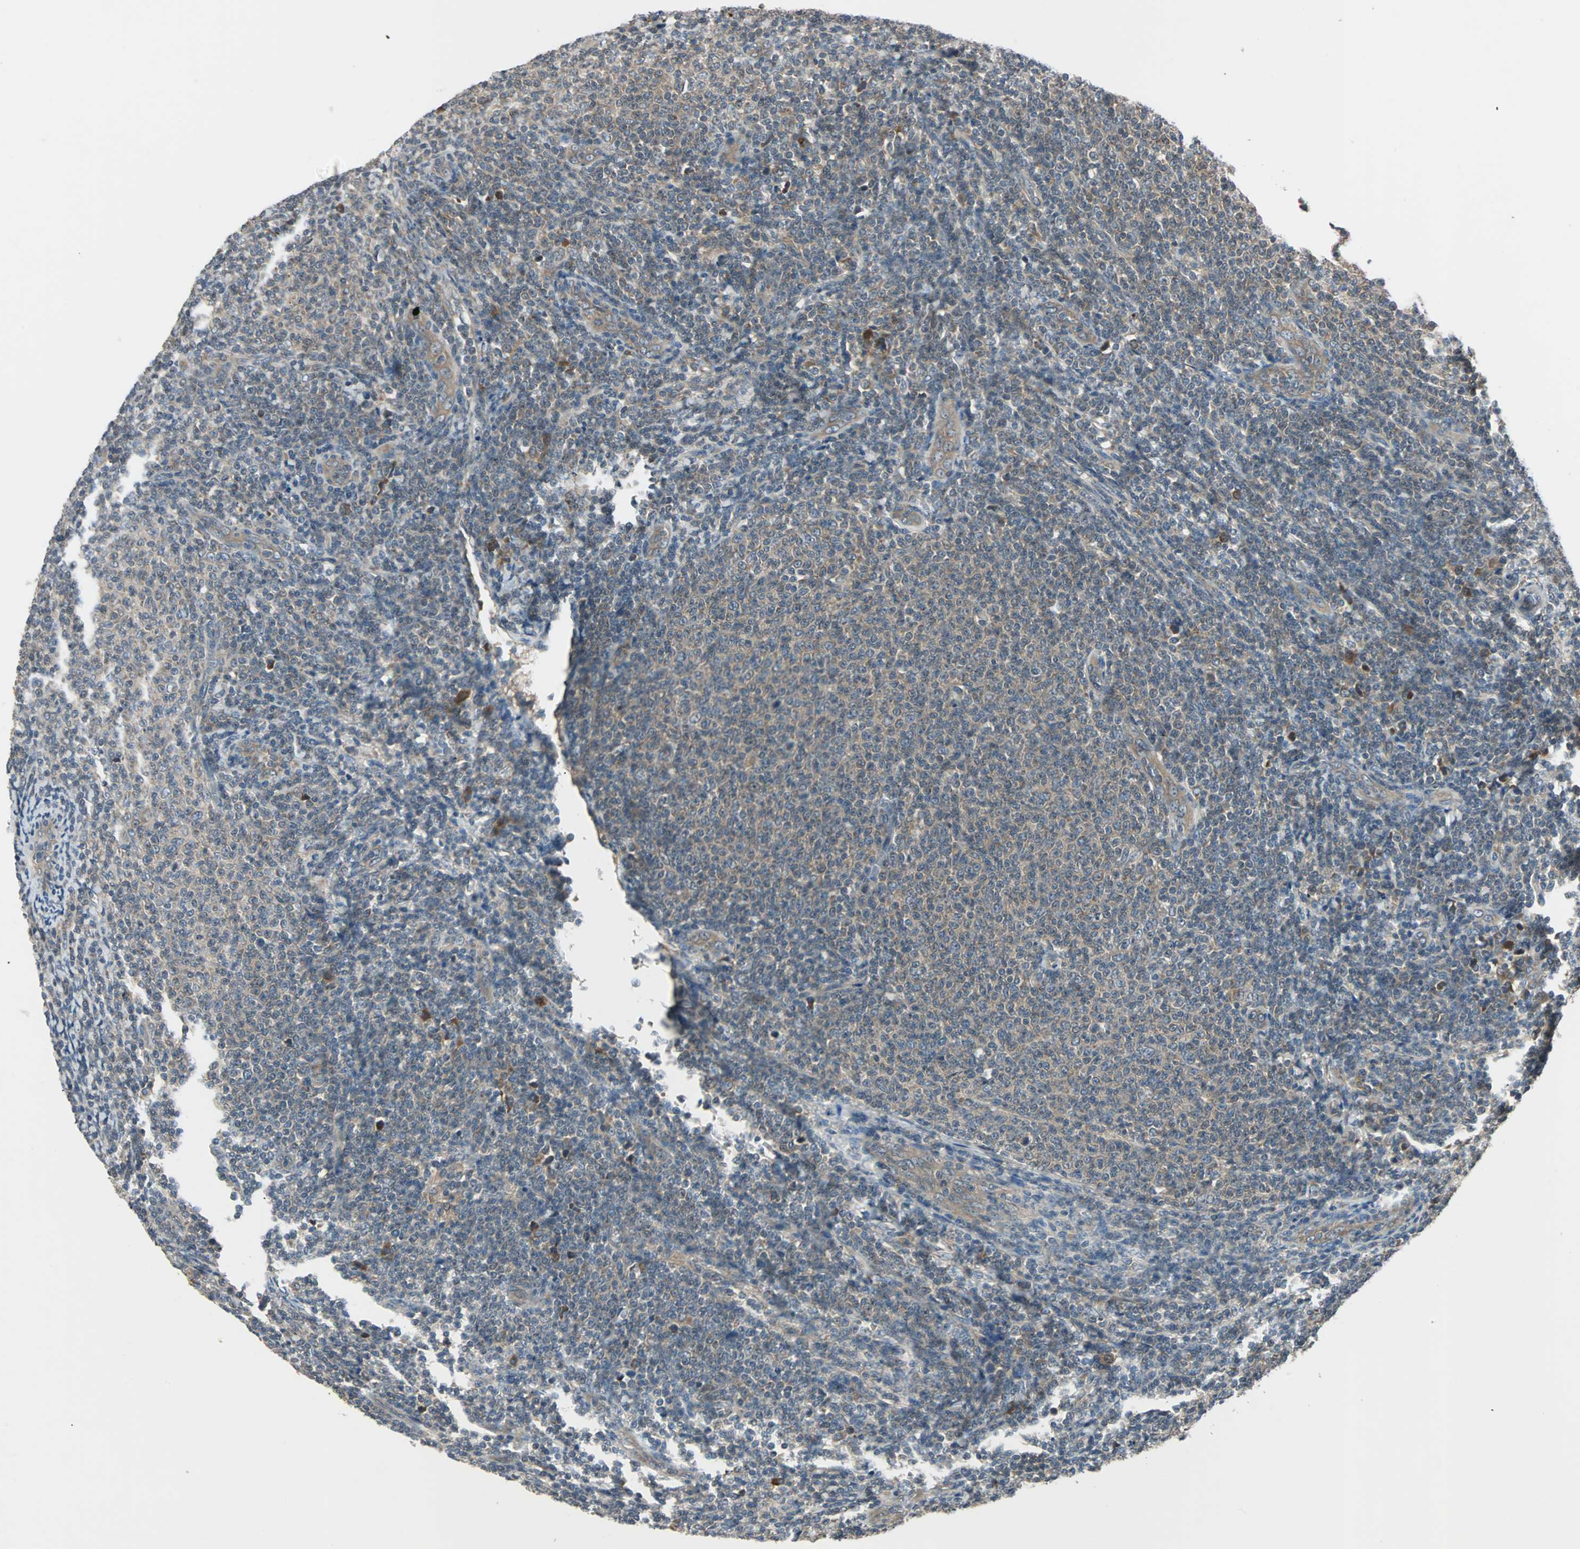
{"staining": {"intensity": "negative", "quantity": "none", "location": "none"}, "tissue": "lymphoma", "cell_type": "Tumor cells", "image_type": "cancer", "snomed": [{"axis": "morphology", "description": "Malignant lymphoma, non-Hodgkin's type, Low grade"}, {"axis": "topography", "description": "Lymph node"}], "caption": "Protein analysis of low-grade malignant lymphoma, non-Hodgkin's type demonstrates no significant staining in tumor cells.", "gene": "ARF1", "patient": {"sex": "male", "age": 66}}